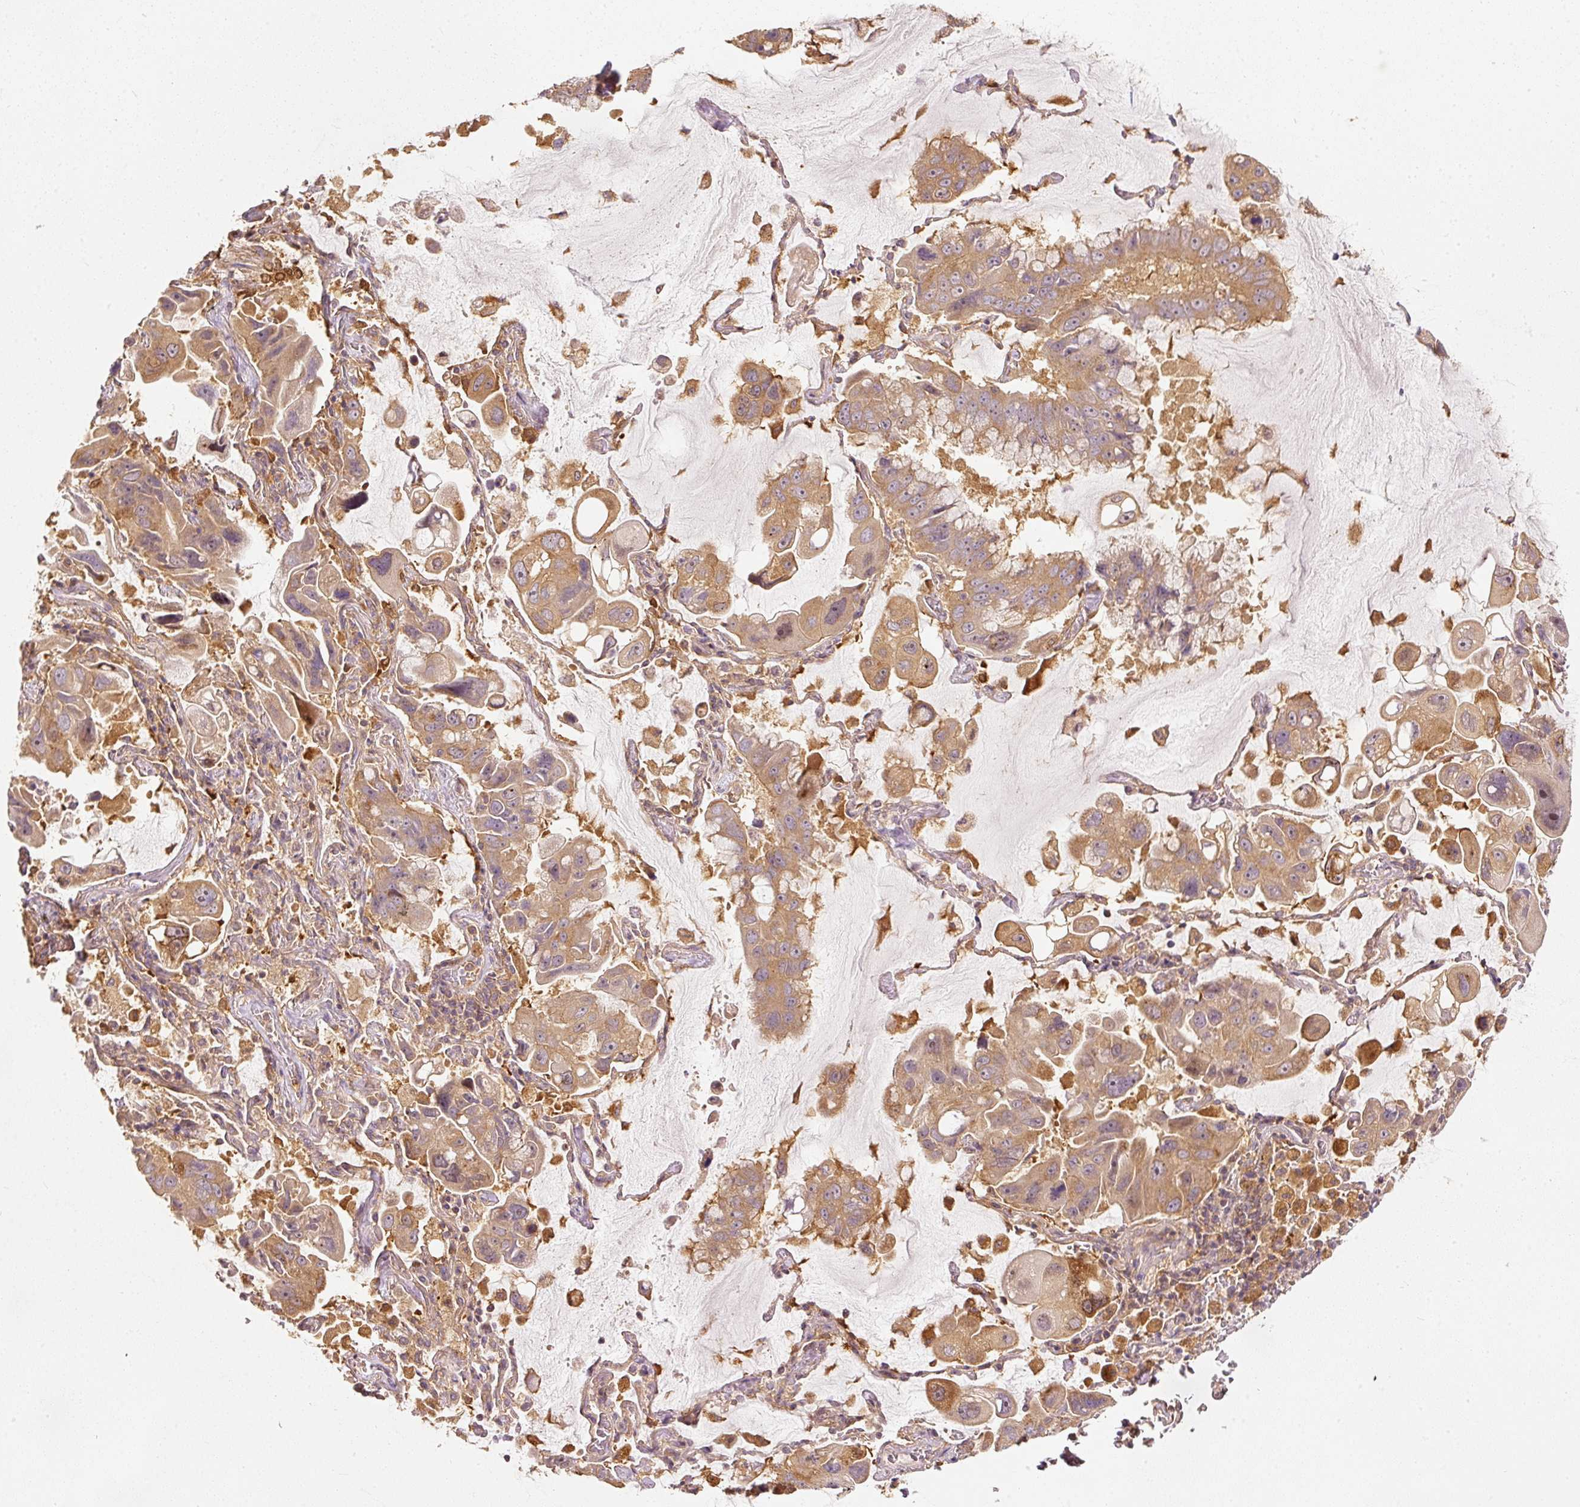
{"staining": {"intensity": "moderate", "quantity": ">75%", "location": "cytoplasmic/membranous"}, "tissue": "lung cancer", "cell_type": "Tumor cells", "image_type": "cancer", "snomed": [{"axis": "morphology", "description": "Adenocarcinoma, NOS"}, {"axis": "topography", "description": "Lung"}], "caption": "Immunohistochemistry (IHC) (DAB (3,3'-diaminobenzidine)) staining of lung cancer shows moderate cytoplasmic/membranous protein expression in about >75% of tumor cells. The staining is performed using DAB (3,3'-diaminobenzidine) brown chromogen to label protein expression. The nuclei are counter-stained blue using hematoxylin.", "gene": "EIF3B", "patient": {"sex": "male", "age": 64}}